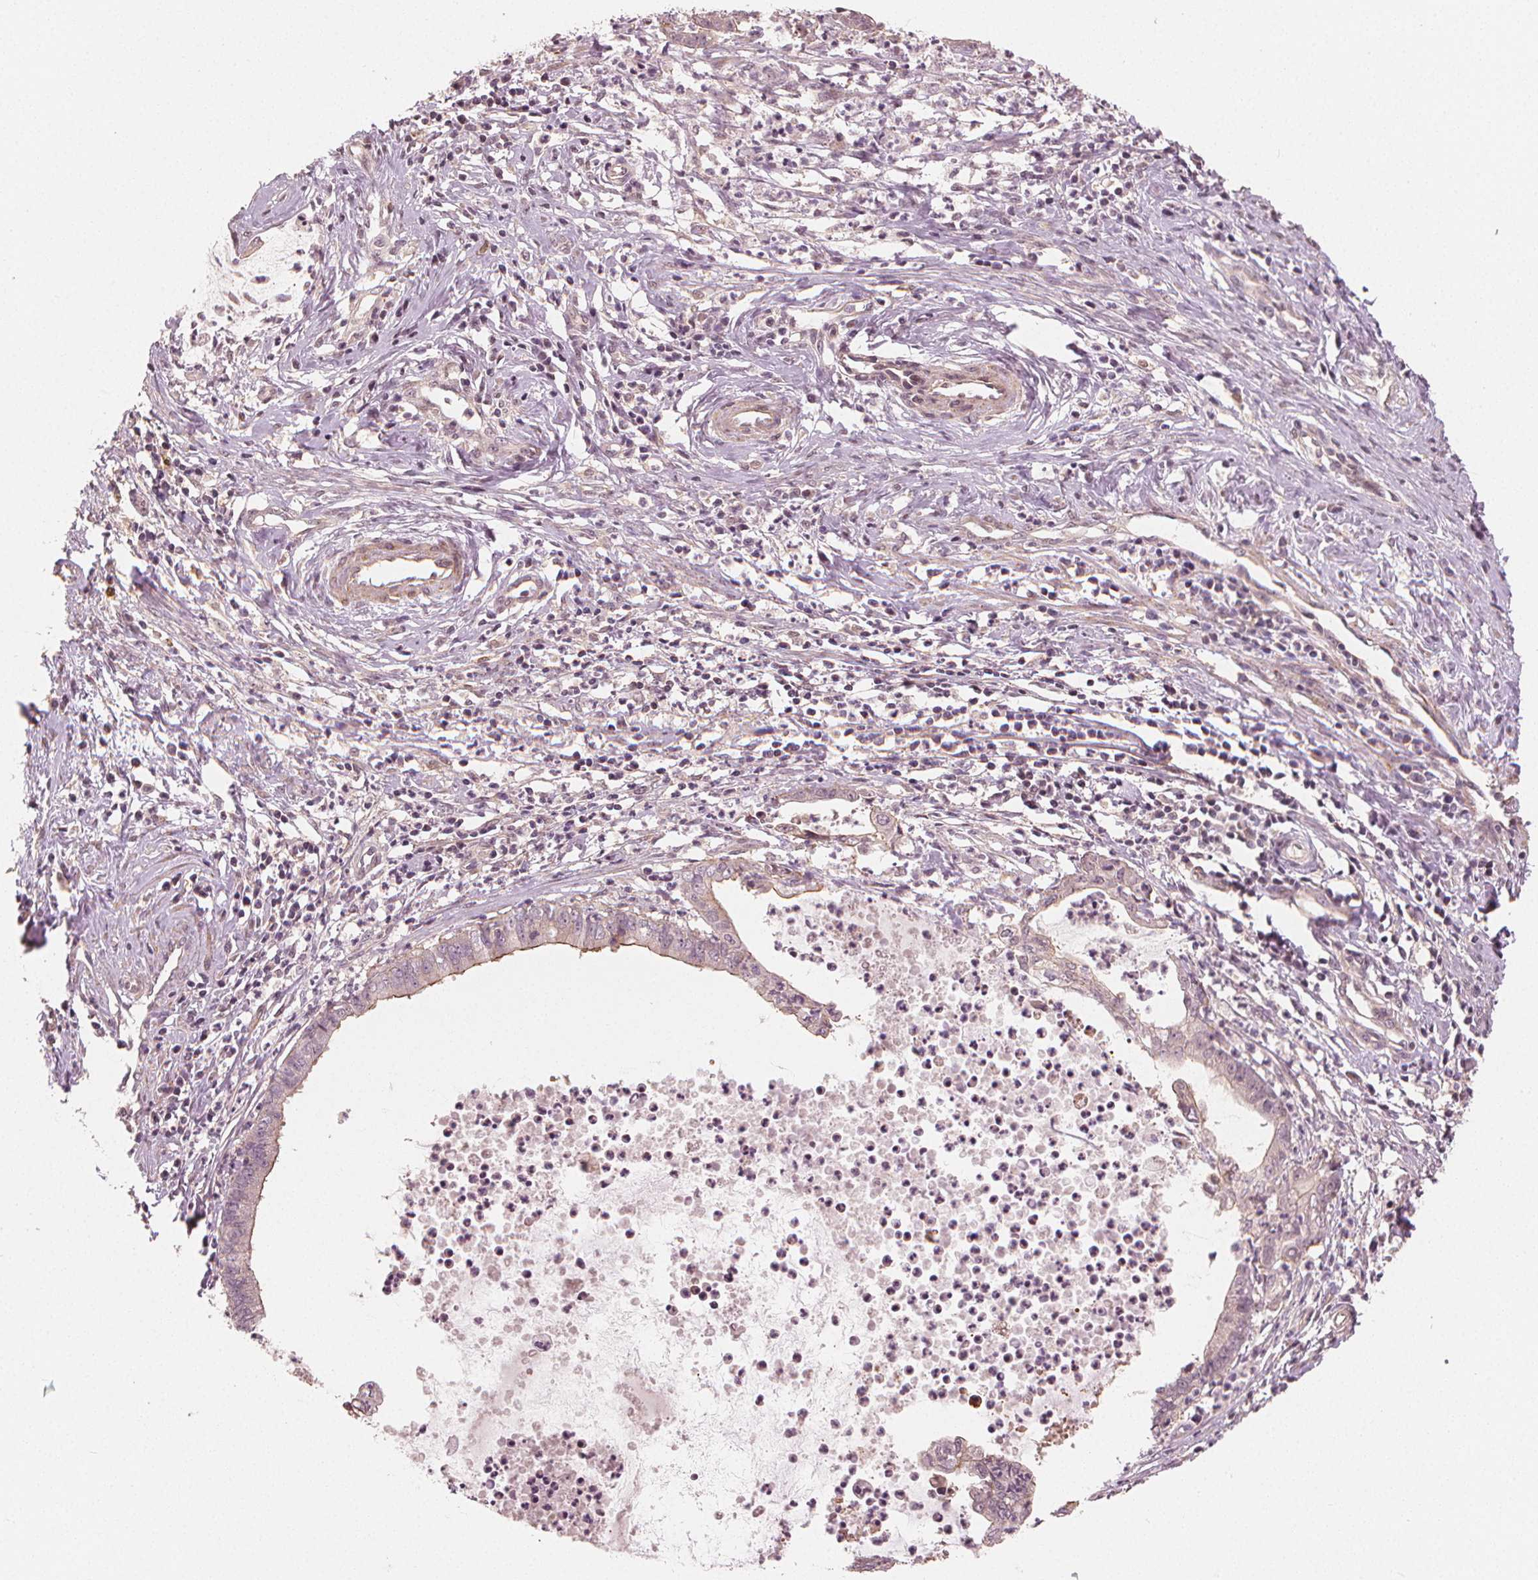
{"staining": {"intensity": "weak", "quantity": "<25%", "location": "cytoplasmic/membranous"}, "tissue": "cervical cancer", "cell_type": "Tumor cells", "image_type": "cancer", "snomed": [{"axis": "morphology", "description": "Normal tissue, NOS"}, {"axis": "morphology", "description": "Adenocarcinoma, NOS"}, {"axis": "topography", "description": "Cervix"}], "caption": "Photomicrograph shows no significant protein expression in tumor cells of cervical adenocarcinoma. Nuclei are stained in blue.", "gene": "CLBA1", "patient": {"sex": "female", "age": 38}}